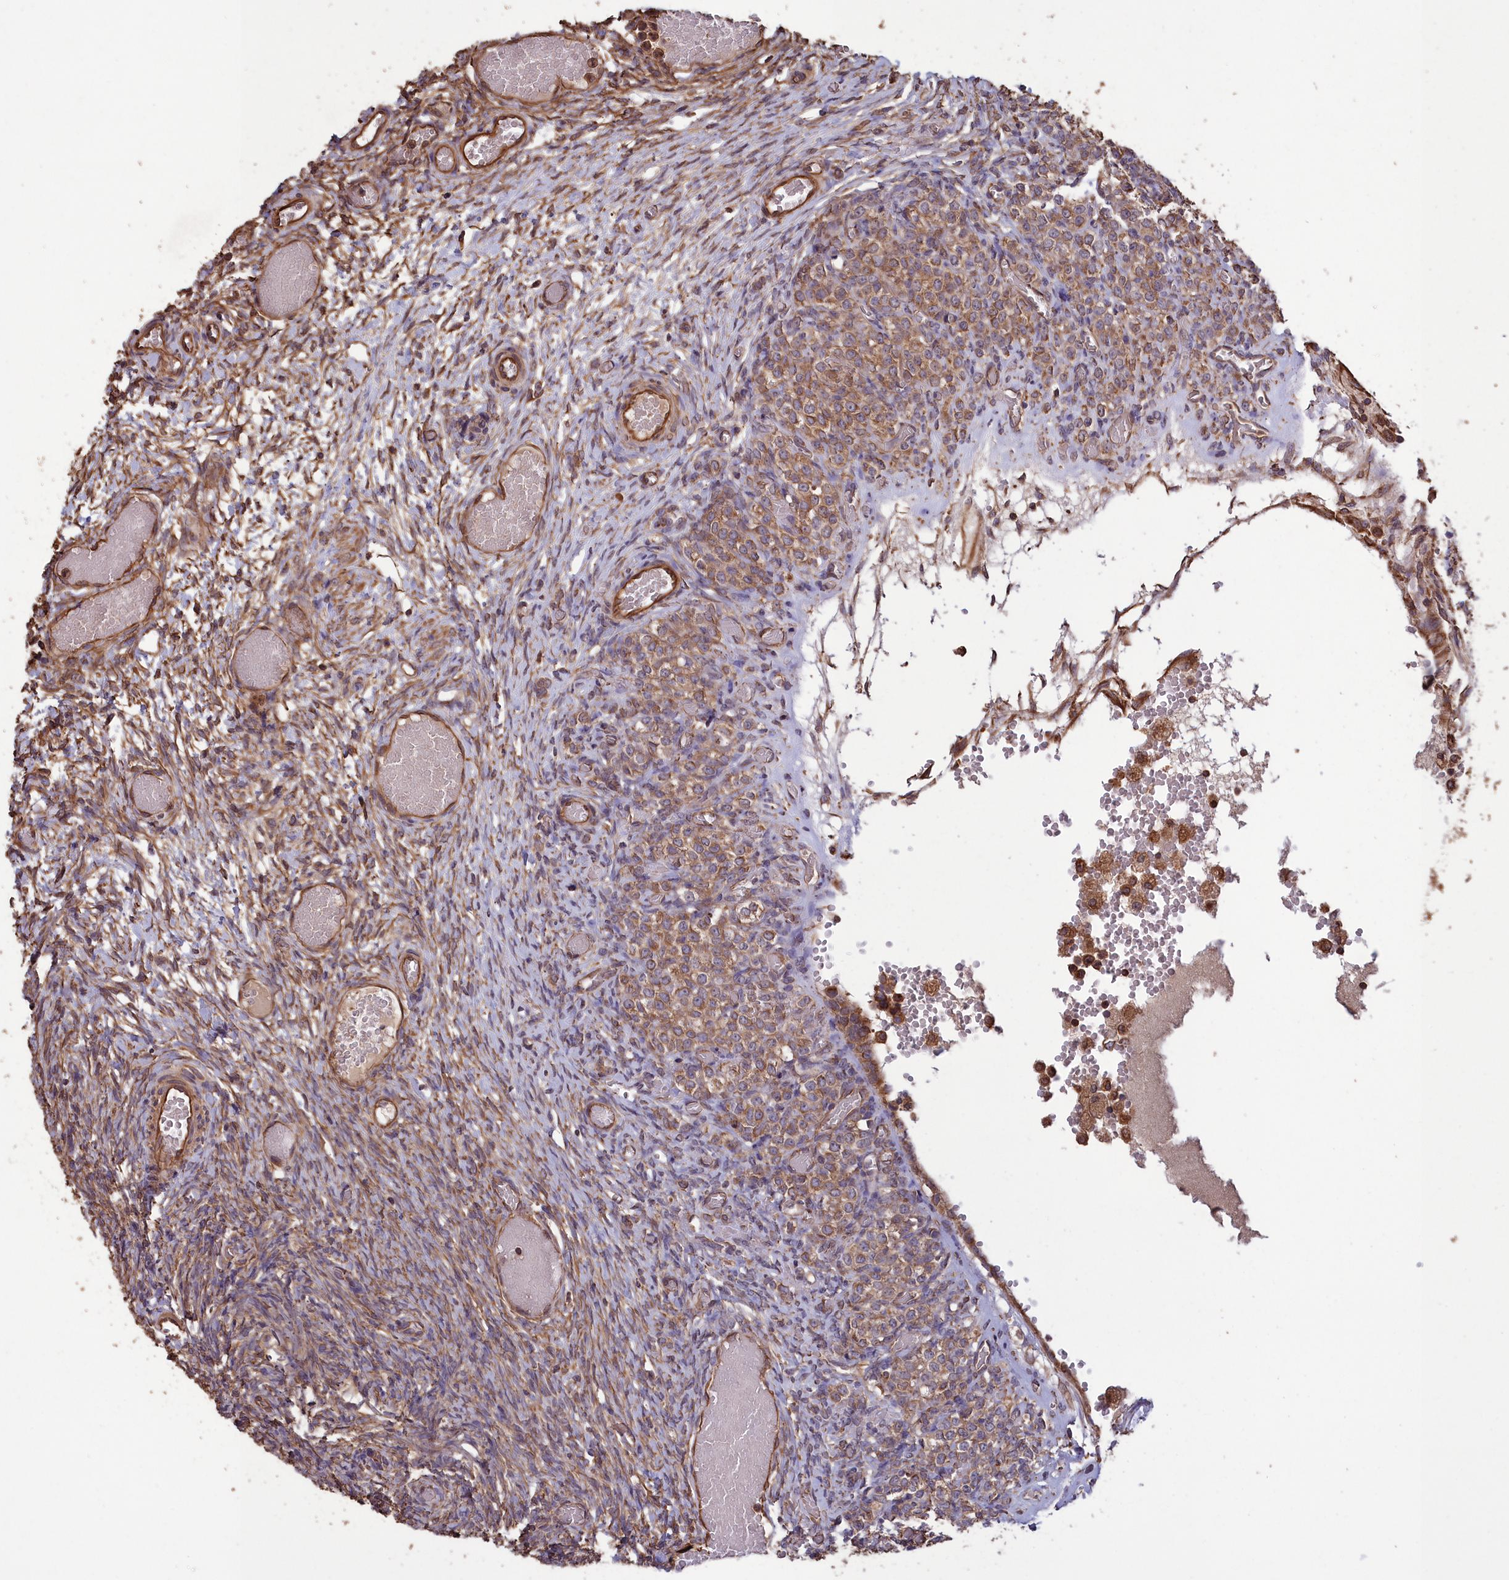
{"staining": {"intensity": "moderate", "quantity": ">75%", "location": "cytoplasmic/membranous"}, "tissue": "ovary", "cell_type": "Follicle cells", "image_type": "normal", "snomed": [{"axis": "morphology", "description": "Adenocarcinoma, NOS"}, {"axis": "topography", "description": "Endometrium"}], "caption": "Protein expression by immunohistochemistry (IHC) demonstrates moderate cytoplasmic/membranous expression in about >75% of follicle cells in normal ovary. (DAB IHC with brightfield microscopy, high magnification).", "gene": "DAPK3", "patient": {"sex": "female", "age": 32}}